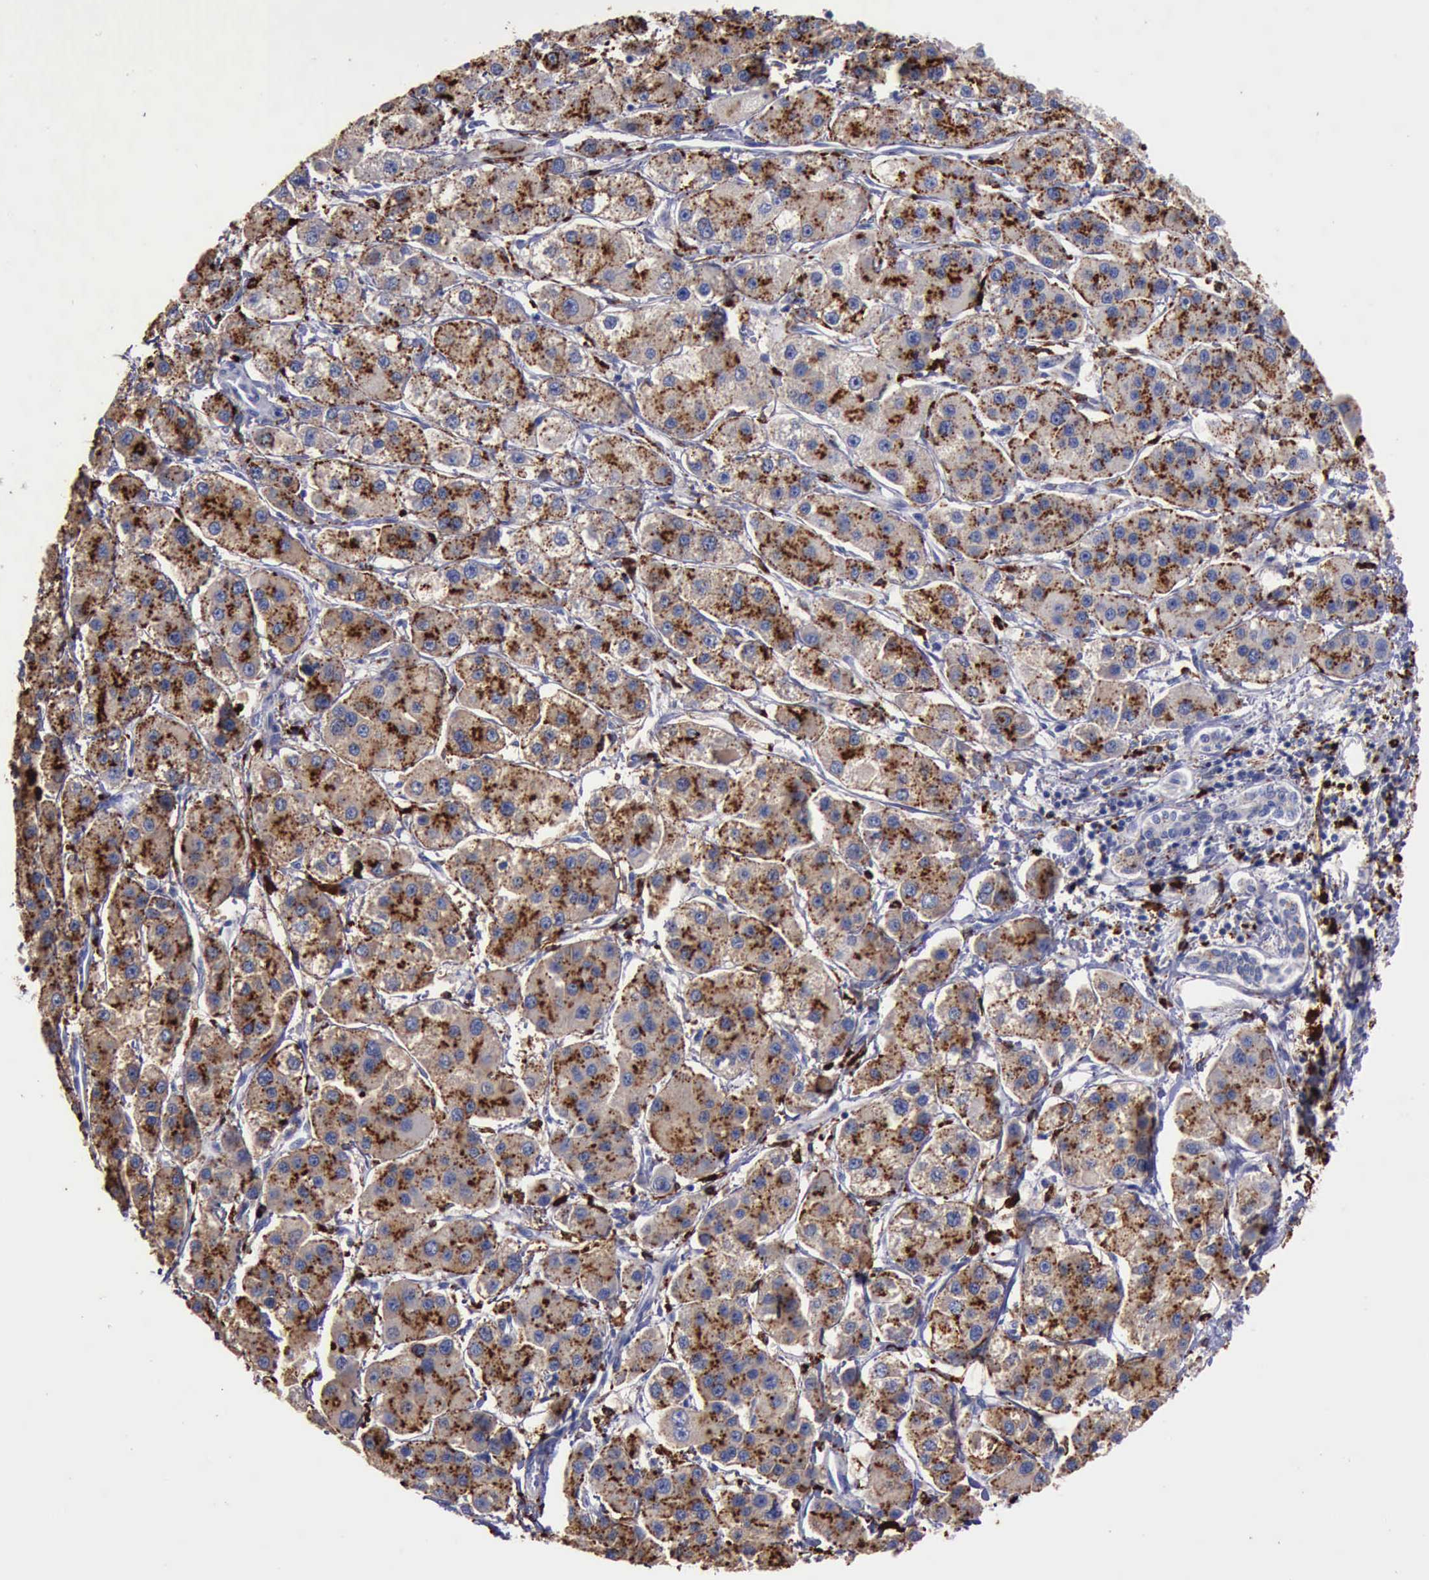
{"staining": {"intensity": "strong", "quantity": ">75%", "location": "cytoplasmic/membranous"}, "tissue": "liver cancer", "cell_type": "Tumor cells", "image_type": "cancer", "snomed": [{"axis": "morphology", "description": "Carcinoma, Hepatocellular, NOS"}, {"axis": "topography", "description": "Liver"}], "caption": "The histopathology image demonstrates immunohistochemical staining of liver cancer (hepatocellular carcinoma). There is strong cytoplasmic/membranous staining is seen in approximately >75% of tumor cells.", "gene": "CTSD", "patient": {"sex": "female", "age": 85}}